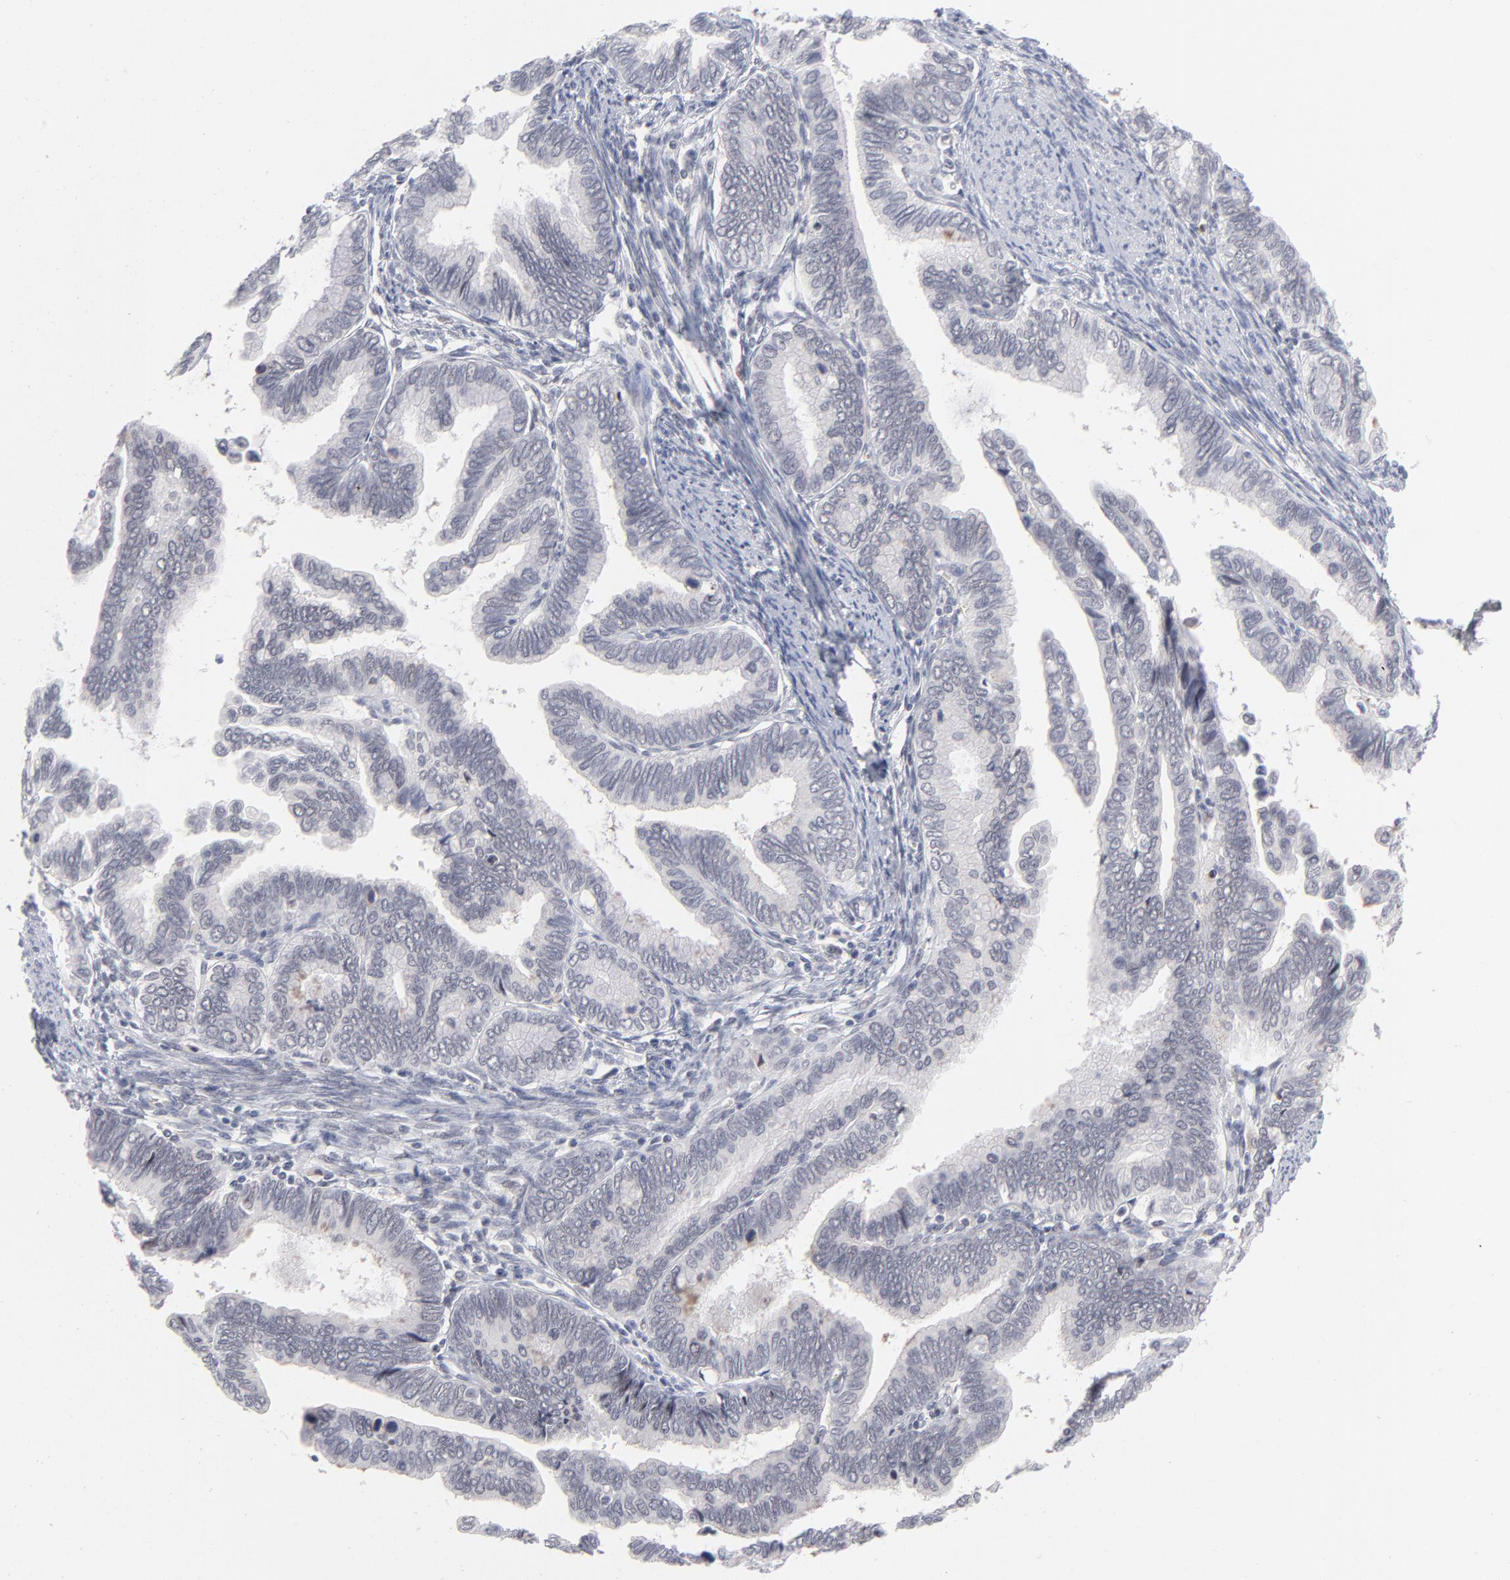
{"staining": {"intensity": "negative", "quantity": "none", "location": "none"}, "tissue": "cervical cancer", "cell_type": "Tumor cells", "image_type": "cancer", "snomed": [{"axis": "morphology", "description": "Adenocarcinoma, NOS"}, {"axis": "topography", "description": "Cervix"}], "caption": "Human cervical adenocarcinoma stained for a protein using IHC reveals no expression in tumor cells.", "gene": "CCR2", "patient": {"sex": "female", "age": 49}}